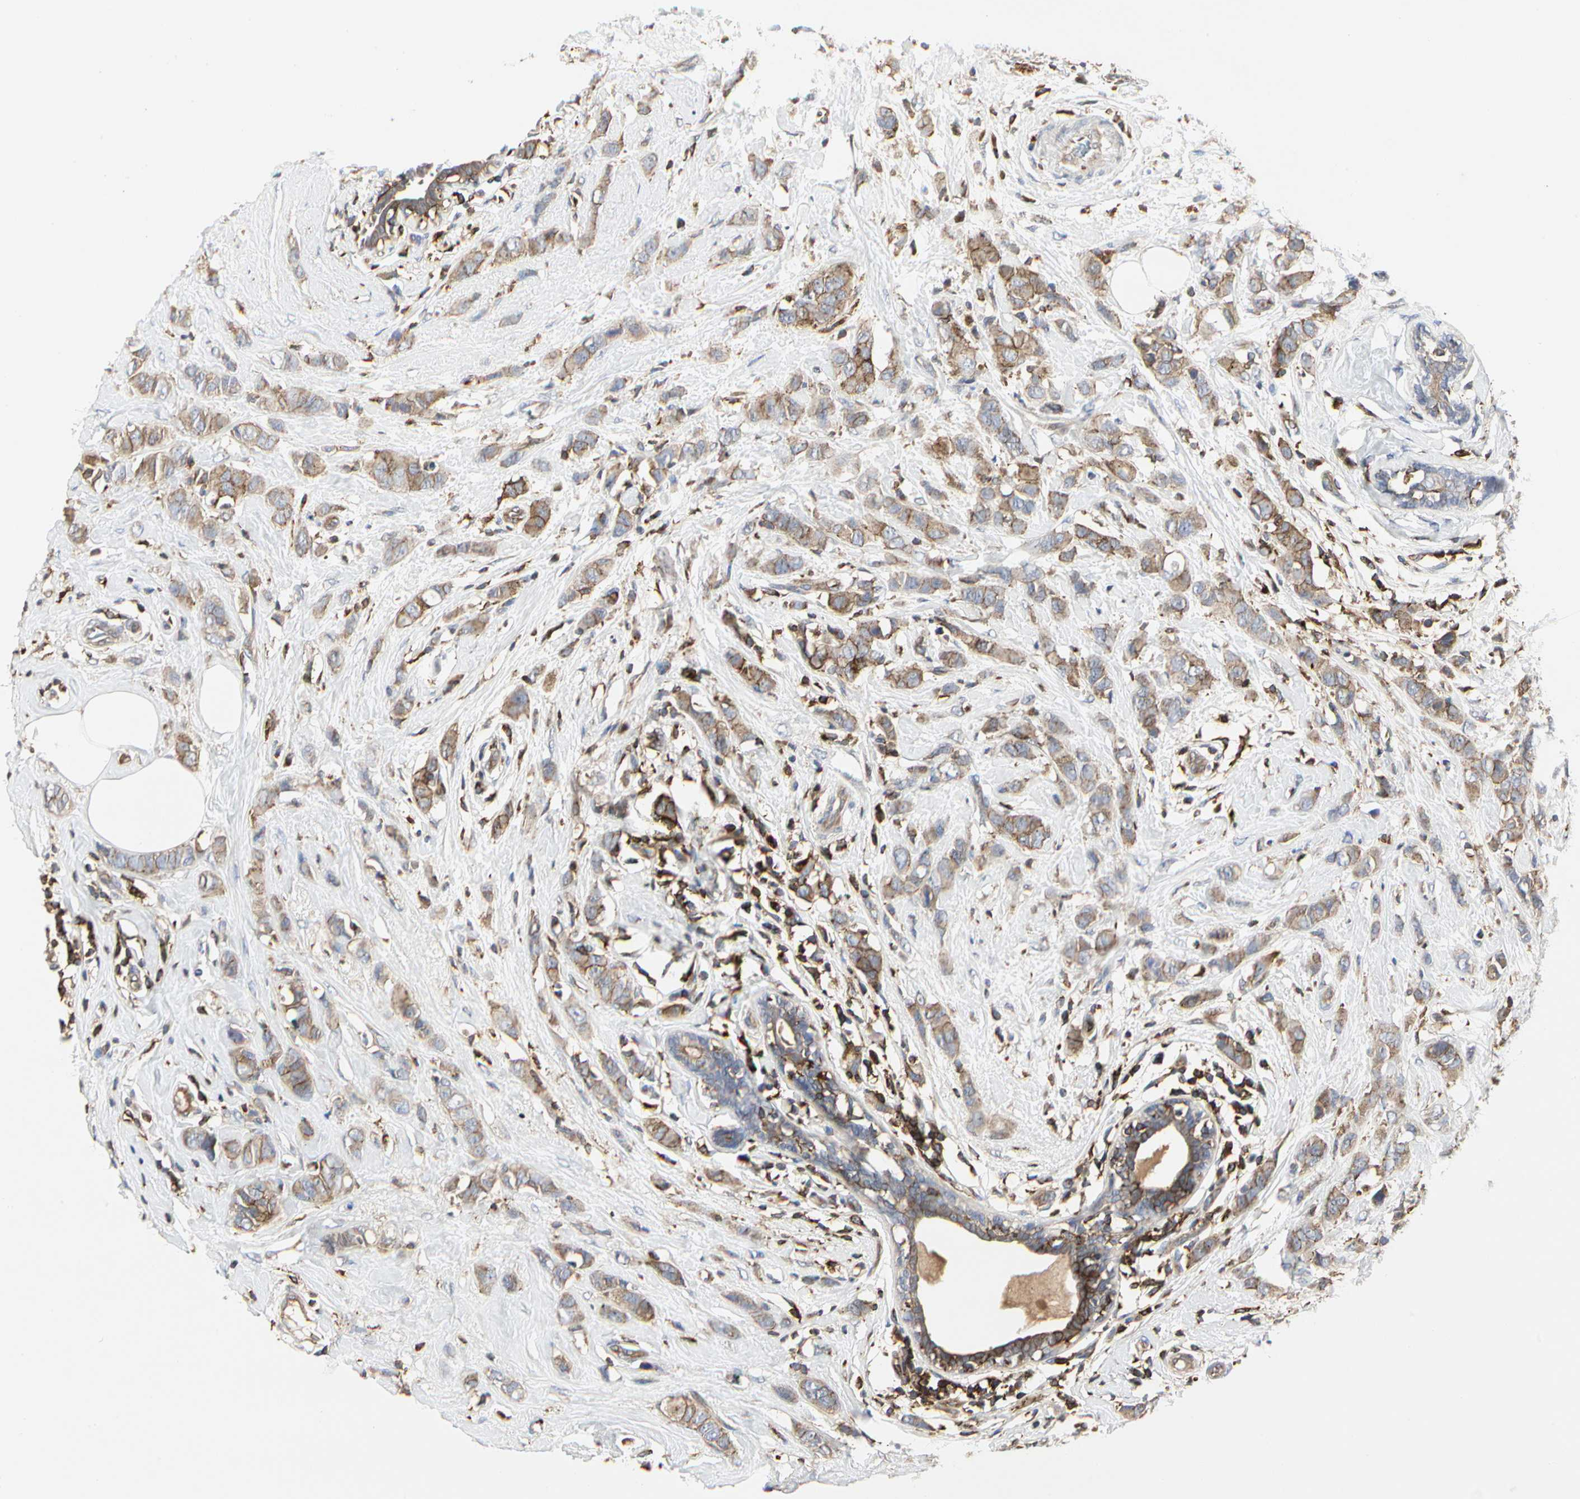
{"staining": {"intensity": "moderate", "quantity": ">75%", "location": "cytoplasmic/membranous"}, "tissue": "breast cancer", "cell_type": "Tumor cells", "image_type": "cancer", "snomed": [{"axis": "morphology", "description": "Normal tissue, NOS"}, {"axis": "morphology", "description": "Duct carcinoma"}, {"axis": "topography", "description": "Breast"}], "caption": "Immunohistochemistry of intraductal carcinoma (breast) reveals medium levels of moderate cytoplasmic/membranous positivity in about >75% of tumor cells.", "gene": "NAPG", "patient": {"sex": "female", "age": 50}}